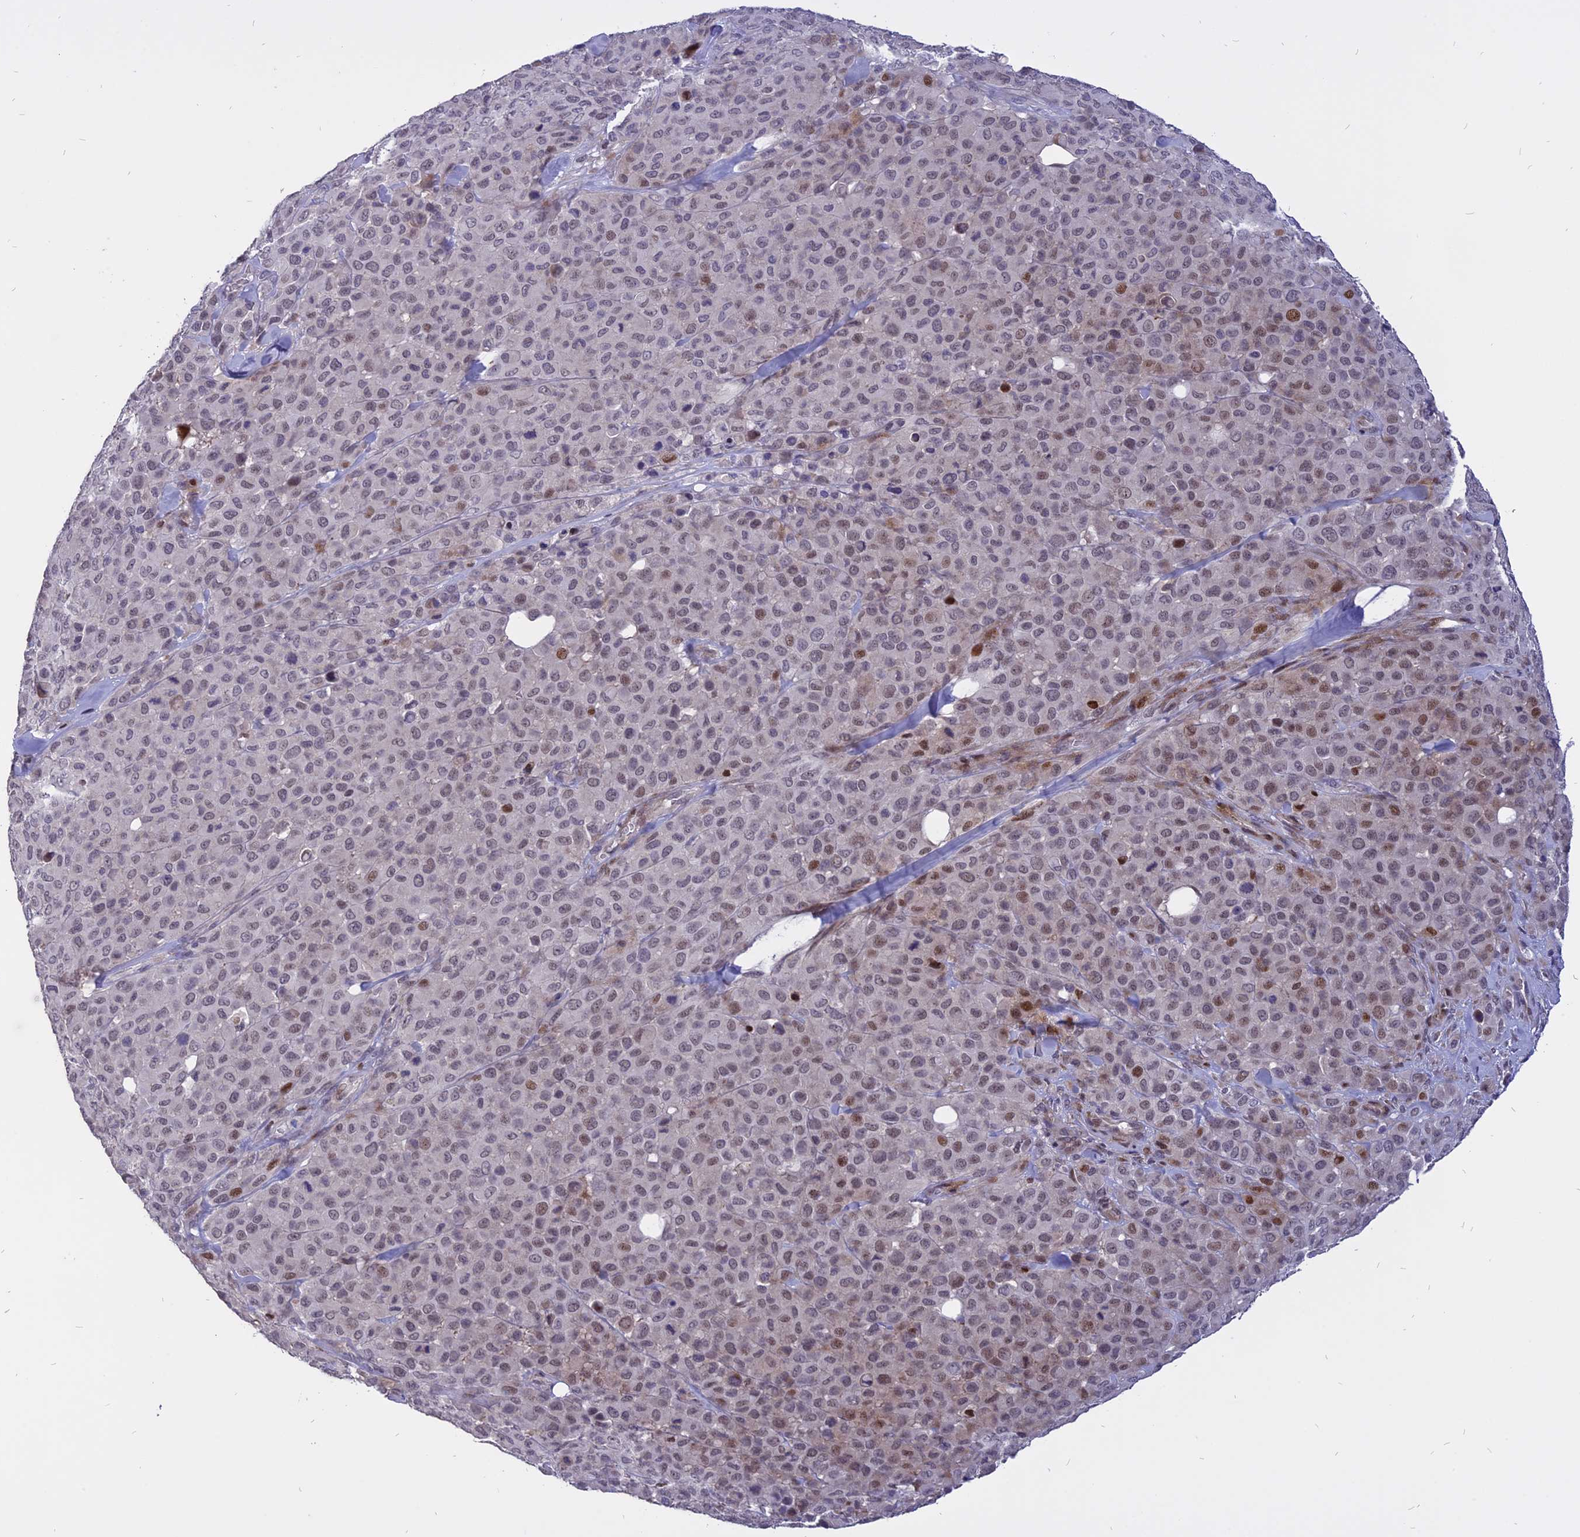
{"staining": {"intensity": "weak", "quantity": "25%-75%", "location": "nuclear"}, "tissue": "melanoma", "cell_type": "Tumor cells", "image_type": "cancer", "snomed": [{"axis": "morphology", "description": "Malignant melanoma, Metastatic site"}, {"axis": "topography", "description": "Skin"}], "caption": "A photomicrograph of melanoma stained for a protein exhibits weak nuclear brown staining in tumor cells.", "gene": "TMEM263", "patient": {"sex": "female", "age": 81}}